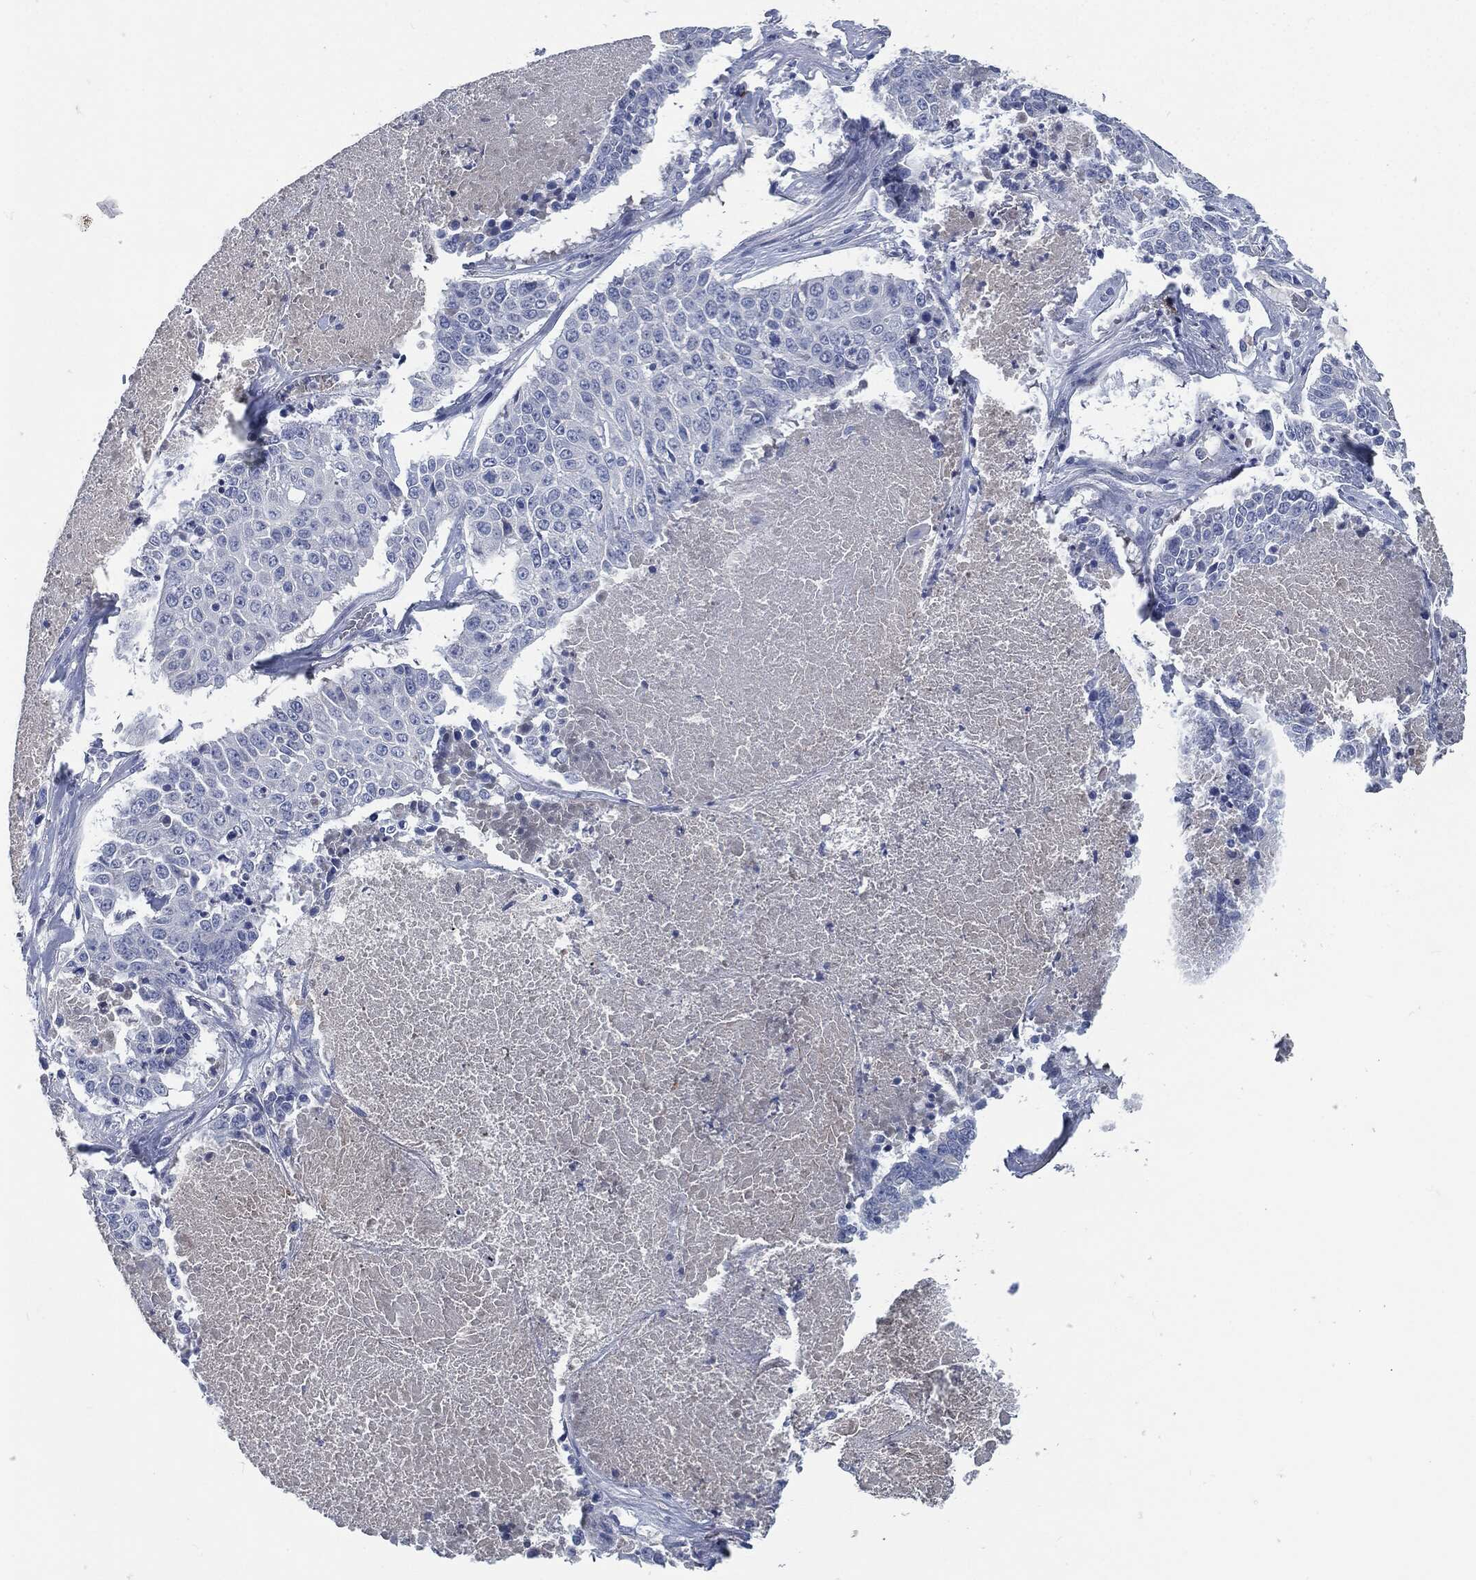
{"staining": {"intensity": "negative", "quantity": "none", "location": "none"}, "tissue": "lung cancer", "cell_type": "Tumor cells", "image_type": "cancer", "snomed": [{"axis": "morphology", "description": "Squamous cell carcinoma, NOS"}, {"axis": "topography", "description": "Lung"}], "caption": "This micrograph is of lung cancer (squamous cell carcinoma) stained with IHC to label a protein in brown with the nuclei are counter-stained blue. There is no positivity in tumor cells. (DAB (3,3'-diaminobenzidine) immunohistochemistry with hematoxylin counter stain).", "gene": "CD27", "patient": {"sex": "male", "age": 64}}